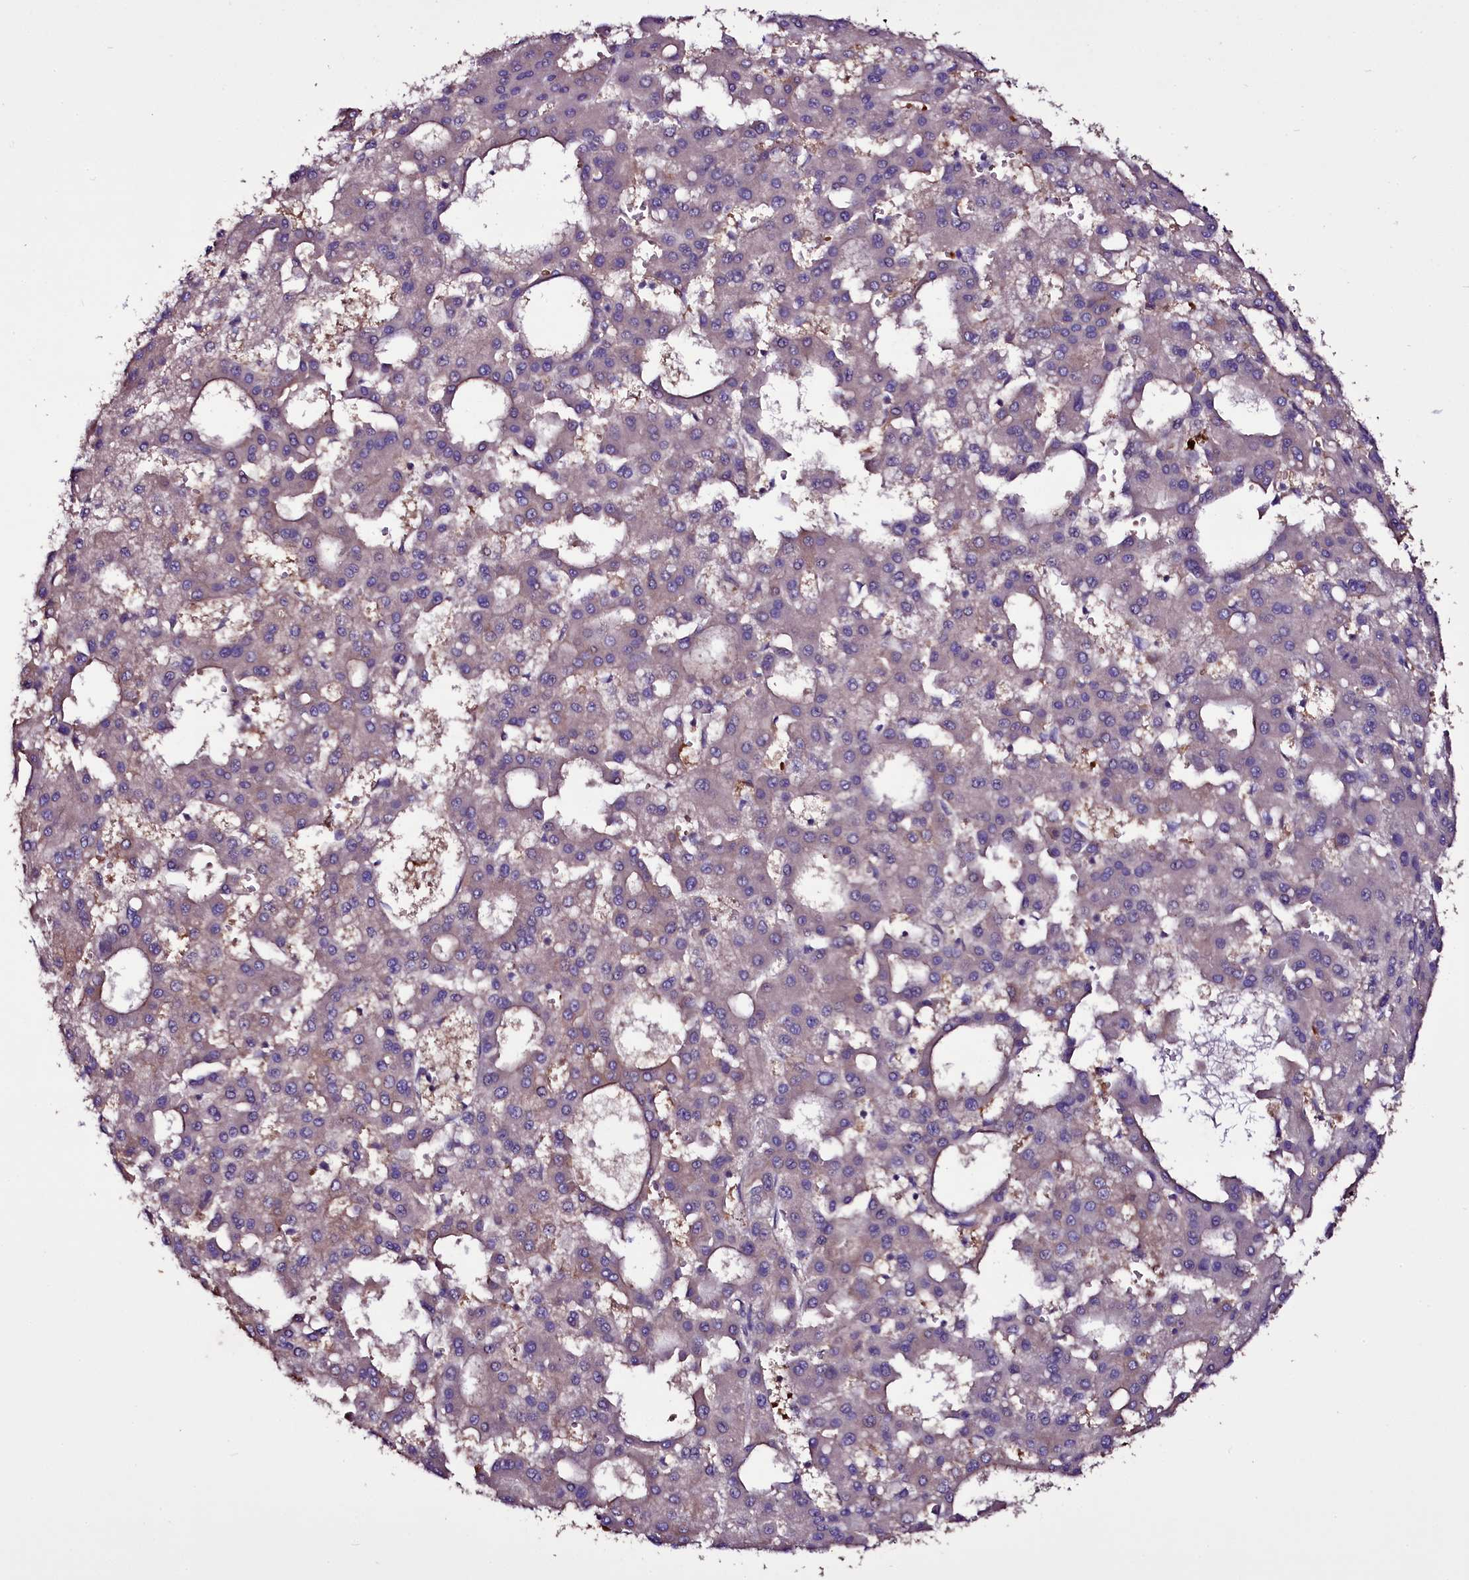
{"staining": {"intensity": "weak", "quantity": "<25%", "location": "cytoplasmic/membranous"}, "tissue": "liver cancer", "cell_type": "Tumor cells", "image_type": "cancer", "snomed": [{"axis": "morphology", "description": "Carcinoma, Hepatocellular, NOS"}, {"axis": "topography", "description": "Liver"}], "caption": "A histopathology image of liver cancer stained for a protein demonstrates no brown staining in tumor cells. The staining is performed using DAB brown chromogen with nuclei counter-stained in using hematoxylin.", "gene": "MEX3C", "patient": {"sex": "male", "age": 47}}